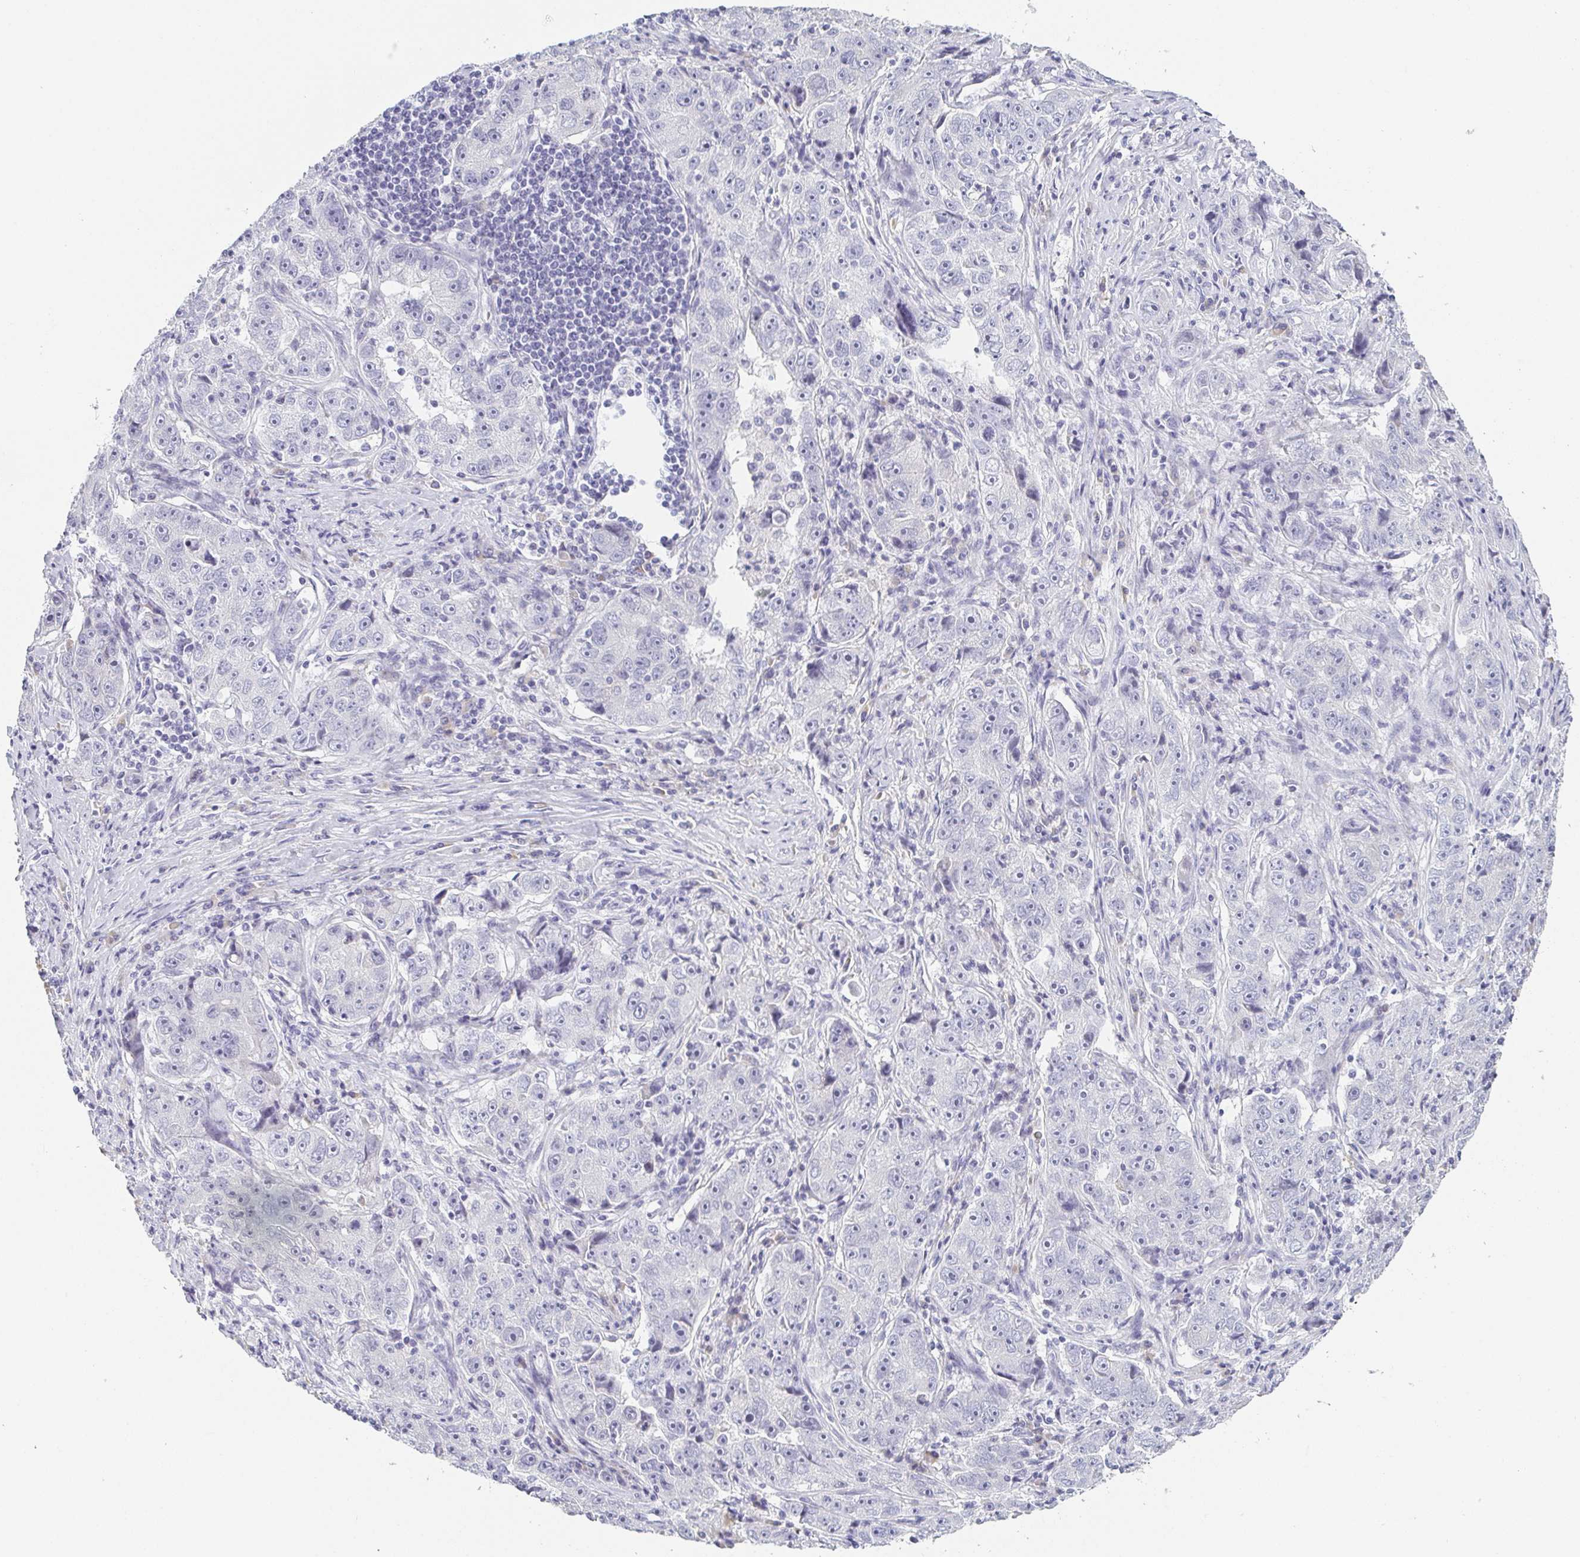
{"staining": {"intensity": "negative", "quantity": "none", "location": "none"}, "tissue": "lung cancer", "cell_type": "Tumor cells", "image_type": "cancer", "snomed": [{"axis": "morphology", "description": "Normal morphology"}, {"axis": "morphology", "description": "Adenocarcinoma, NOS"}, {"axis": "topography", "description": "Lymph node"}, {"axis": "topography", "description": "Lung"}], "caption": "IHC histopathology image of neoplastic tissue: adenocarcinoma (lung) stained with DAB exhibits no significant protein staining in tumor cells. Brightfield microscopy of IHC stained with DAB (brown) and hematoxylin (blue), captured at high magnification.", "gene": "PRR27", "patient": {"sex": "female", "age": 57}}